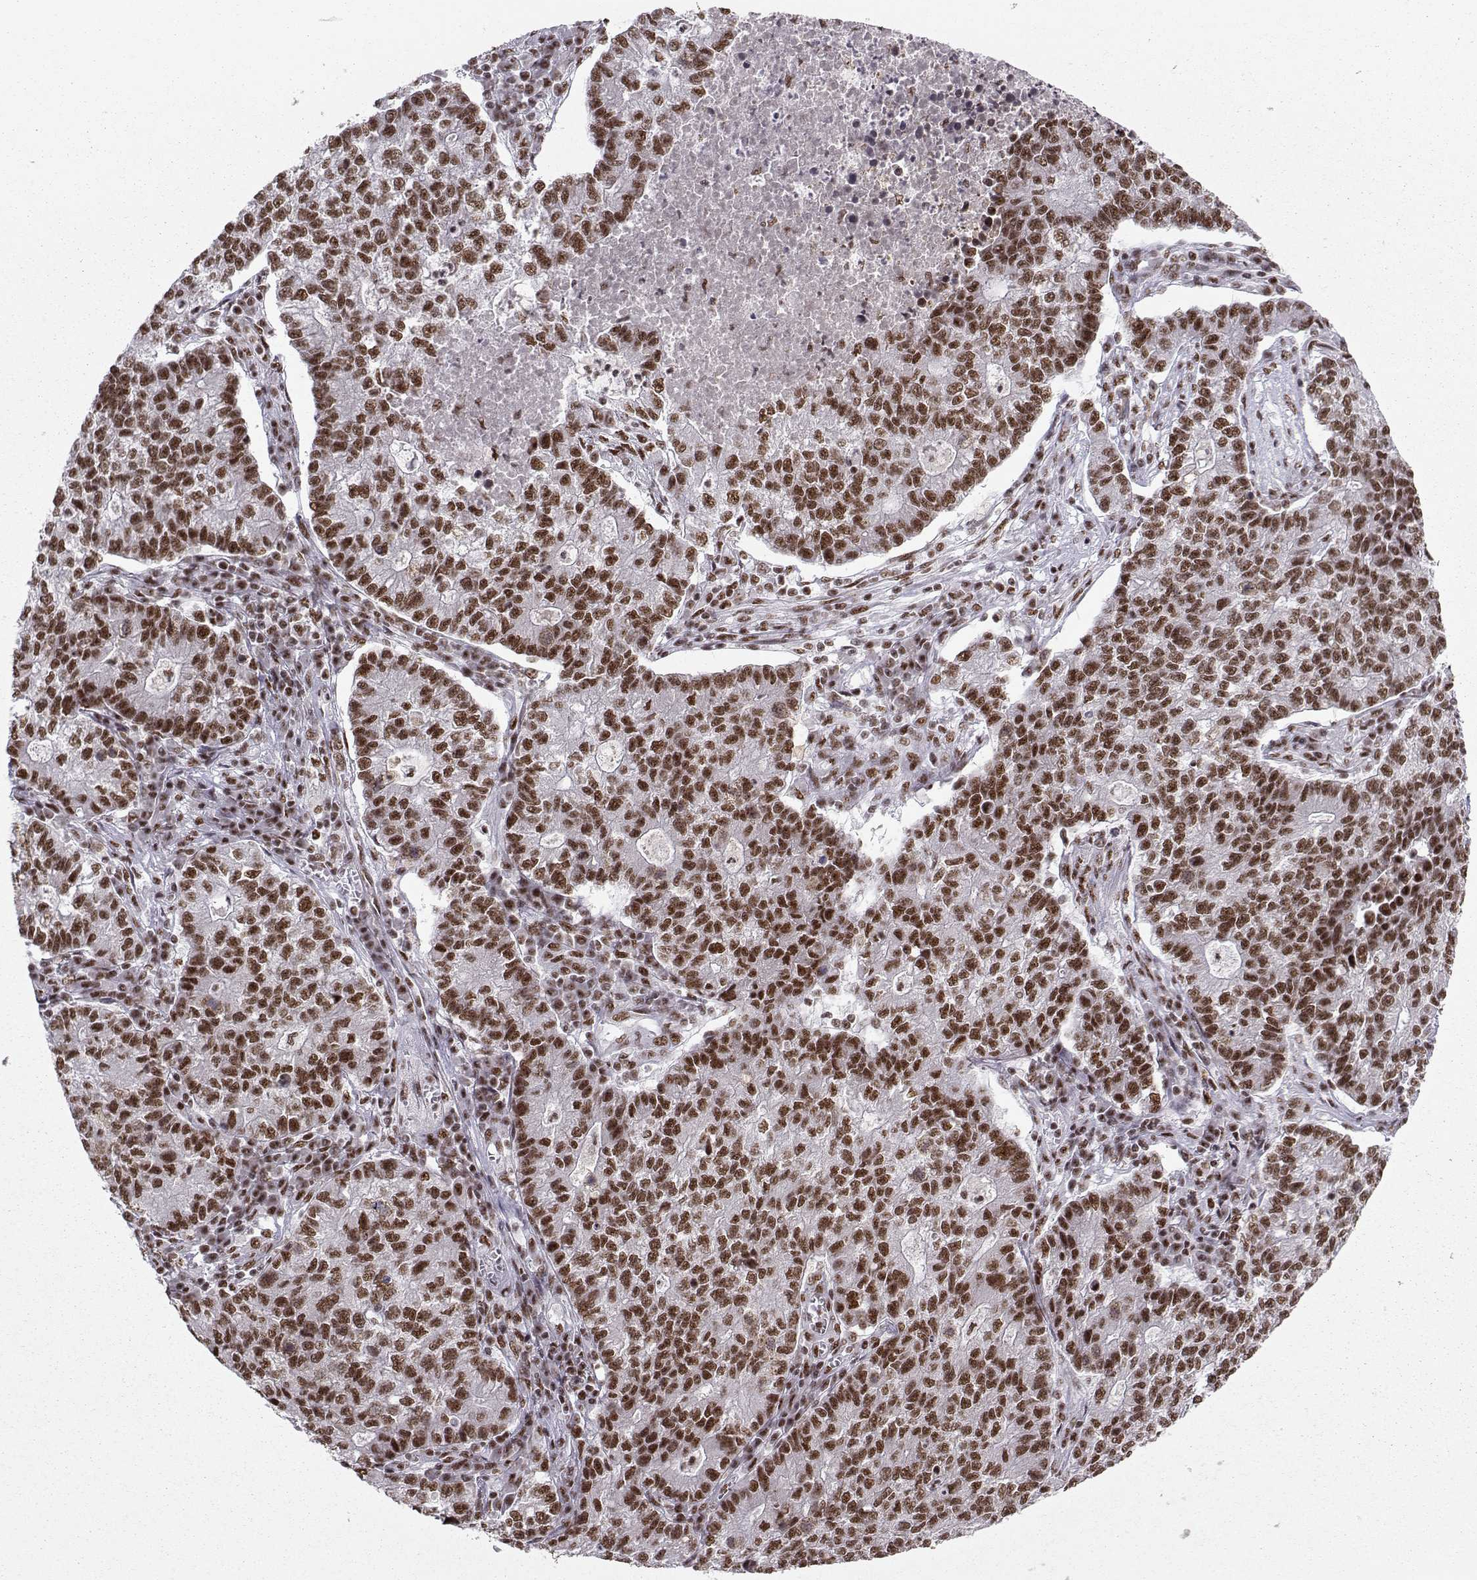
{"staining": {"intensity": "moderate", "quantity": ">75%", "location": "nuclear"}, "tissue": "lung cancer", "cell_type": "Tumor cells", "image_type": "cancer", "snomed": [{"axis": "morphology", "description": "Adenocarcinoma, NOS"}, {"axis": "topography", "description": "Lung"}], "caption": "Protein positivity by immunohistochemistry shows moderate nuclear expression in approximately >75% of tumor cells in lung adenocarcinoma.", "gene": "SNRPB2", "patient": {"sex": "male", "age": 57}}